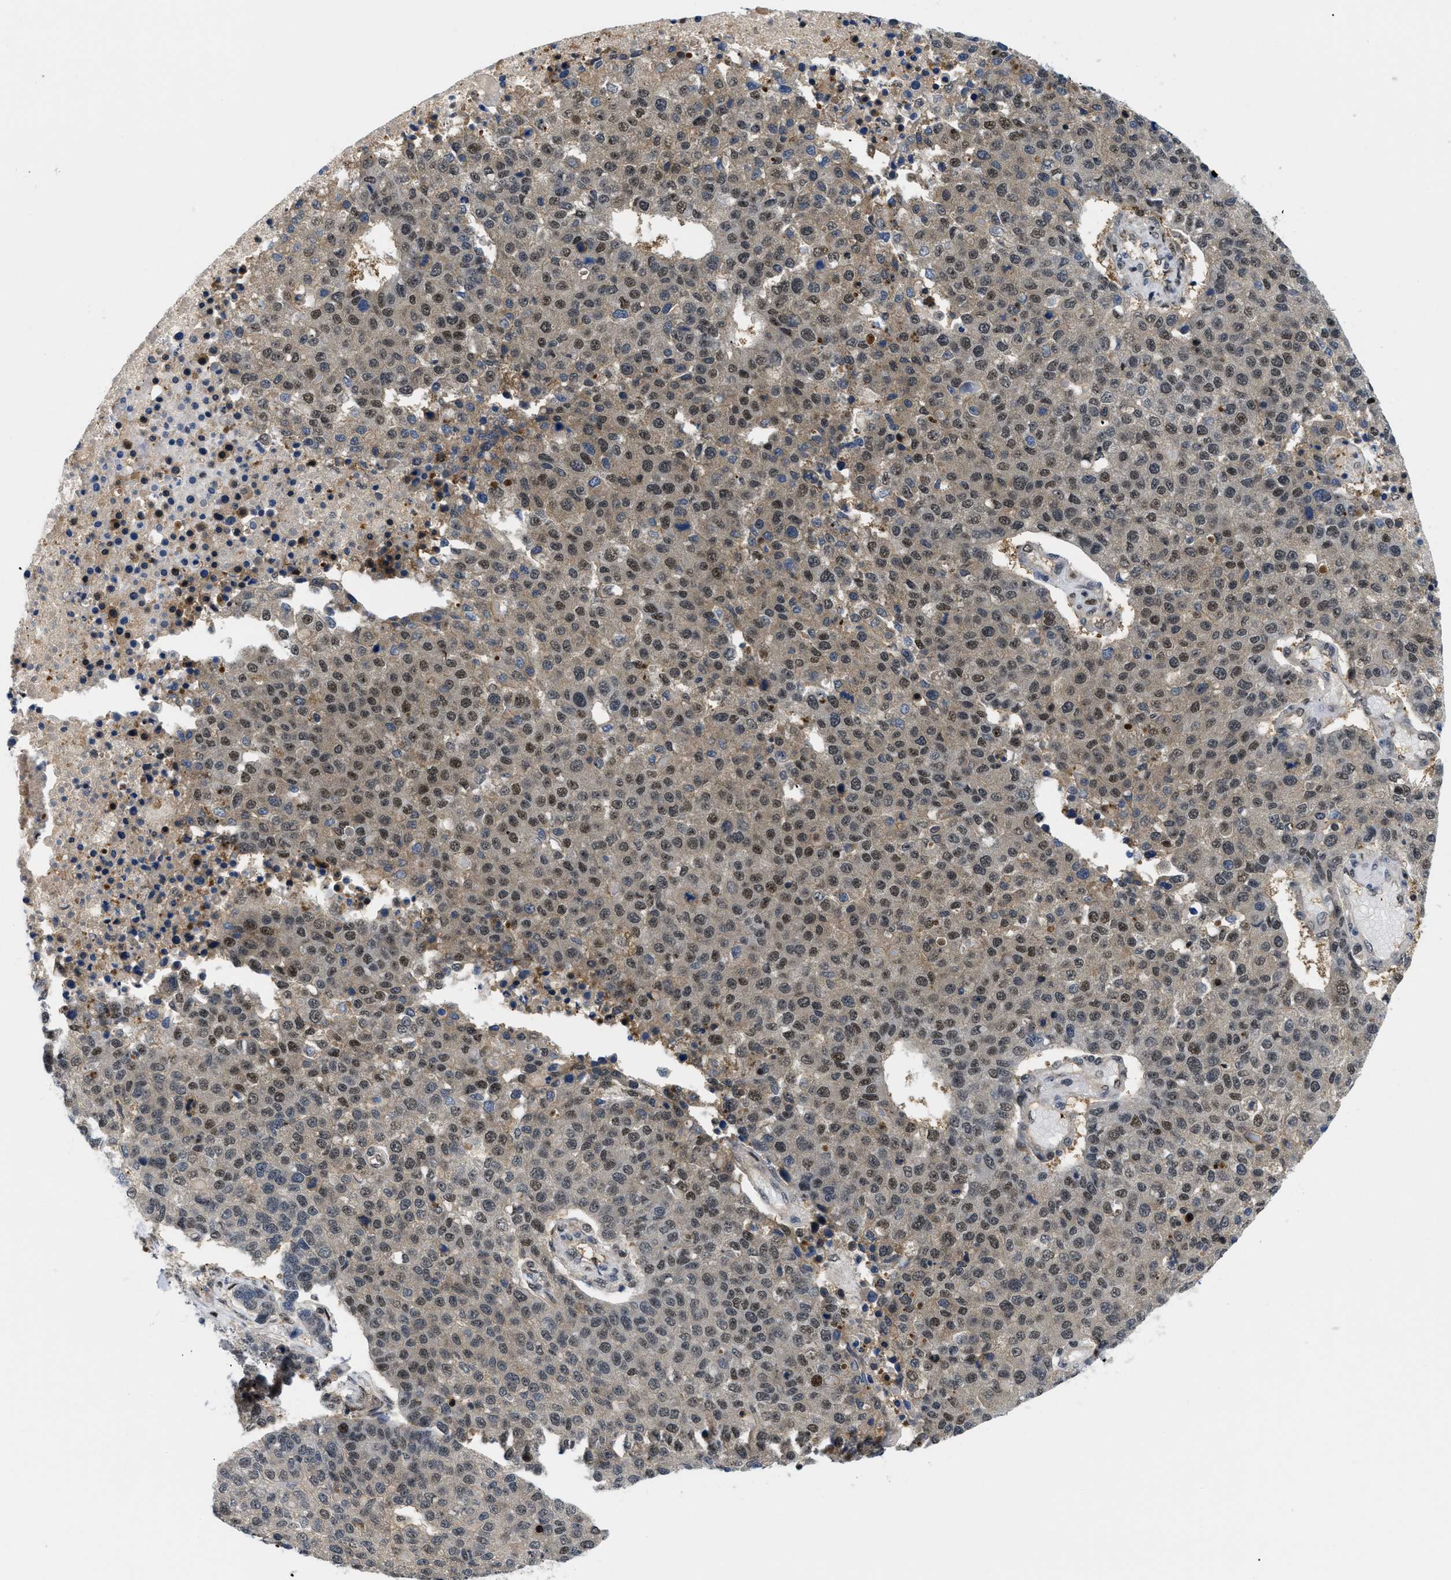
{"staining": {"intensity": "moderate", "quantity": ">75%", "location": "nuclear"}, "tissue": "pancreatic cancer", "cell_type": "Tumor cells", "image_type": "cancer", "snomed": [{"axis": "morphology", "description": "Adenocarcinoma, NOS"}, {"axis": "topography", "description": "Pancreas"}], "caption": "Protein expression analysis of adenocarcinoma (pancreatic) exhibits moderate nuclear expression in about >75% of tumor cells.", "gene": "SLC29A2", "patient": {"sex": "female", "age": 61}}